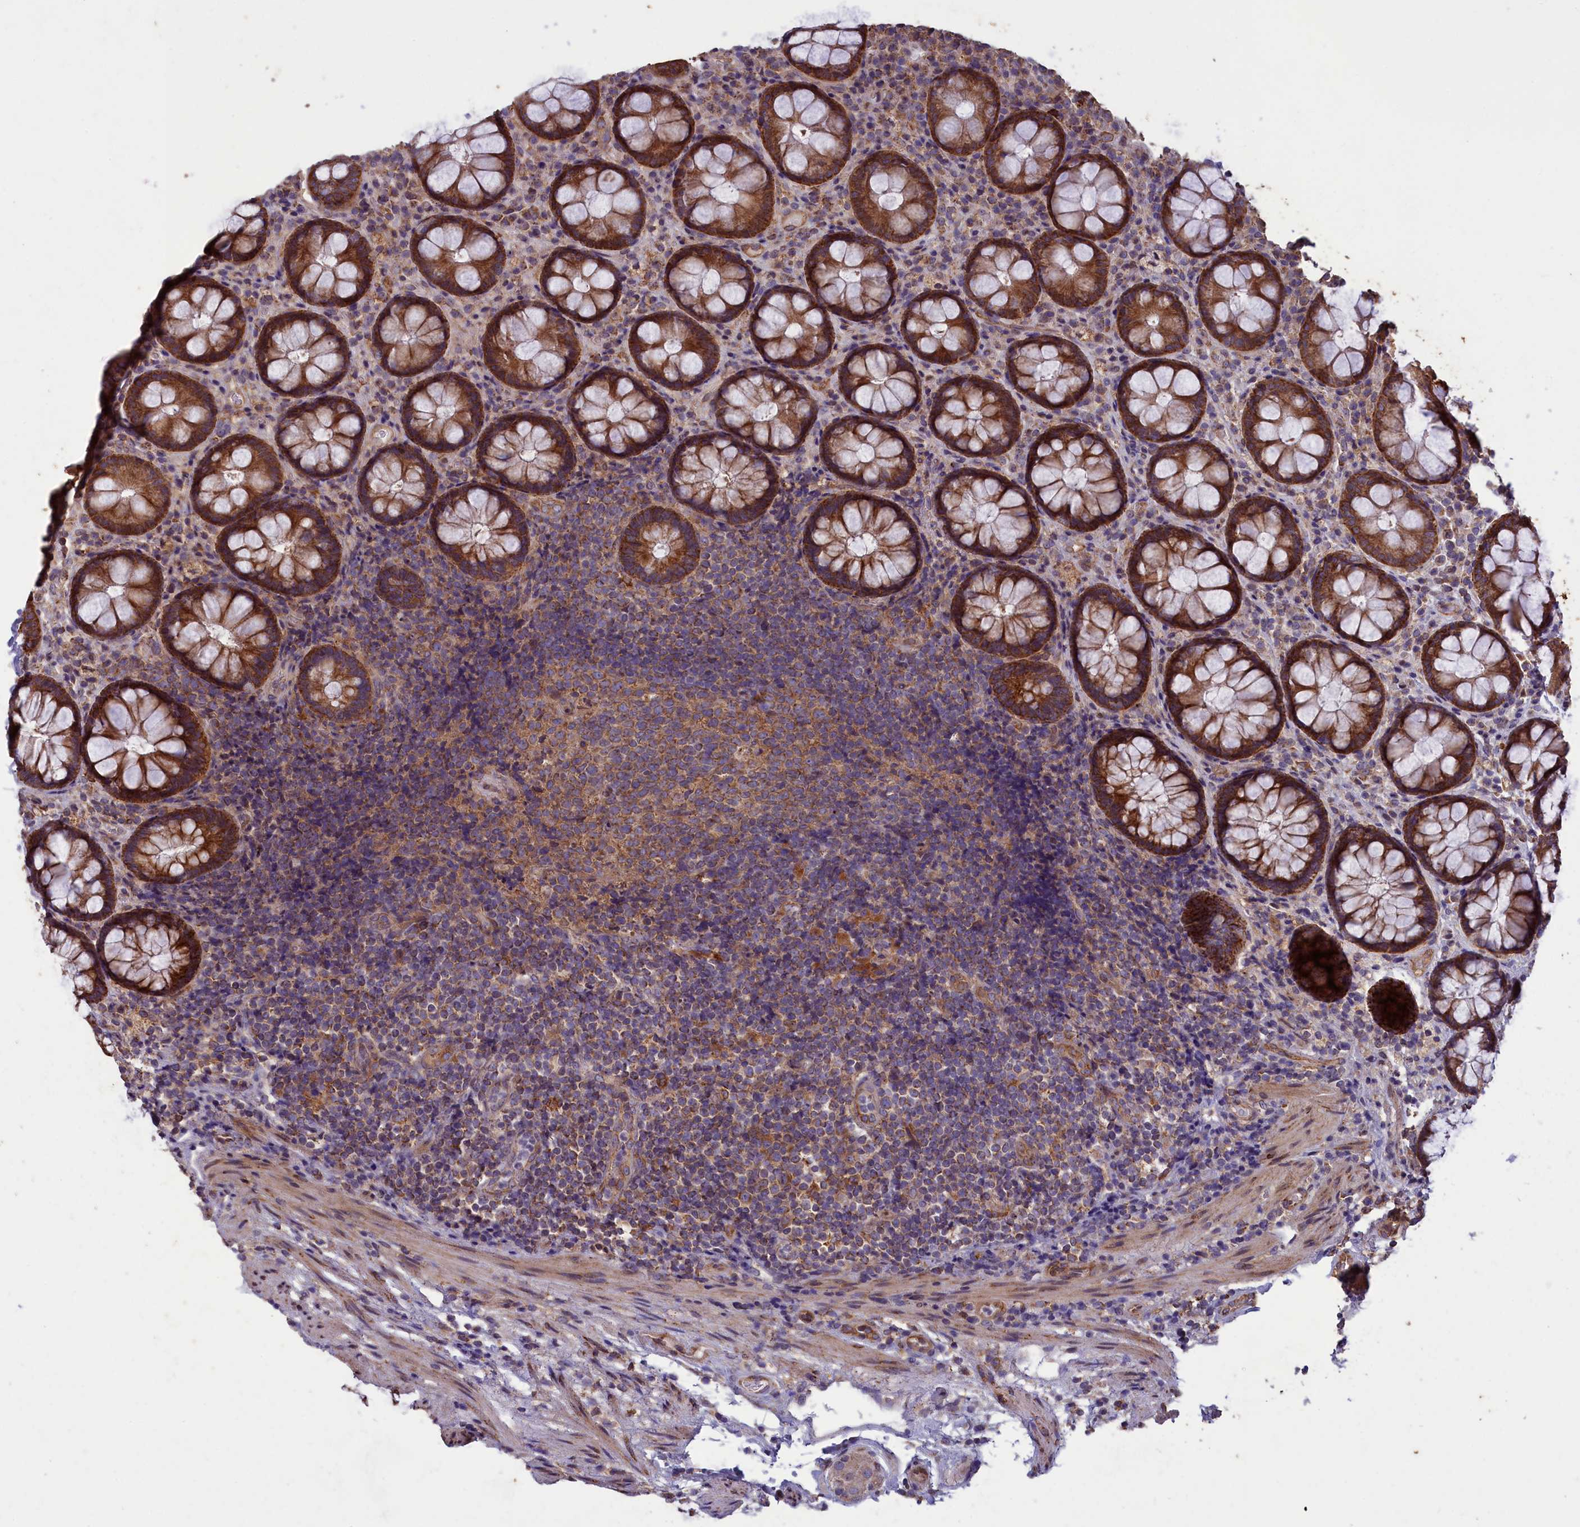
{"staining": {"intensity": "strong", "quantity": ">75%", "location": "cytoplasmic/membranous"}, "tissue": "rectum", "cell_type": "Glandular cells", "image_type": "normal", "snomed": [{"axis": "morphology", "description": "Normal tissue, NOS"}, {"axis": "topography", "description": "Rectum"}], "caption": "The immunohistochemical stain labels strong cytoplasmic/membranous positivity in glandular cells of normal rectum.", "gene": "ACAD8", "patient": {"sex": "male", "age": 83}}